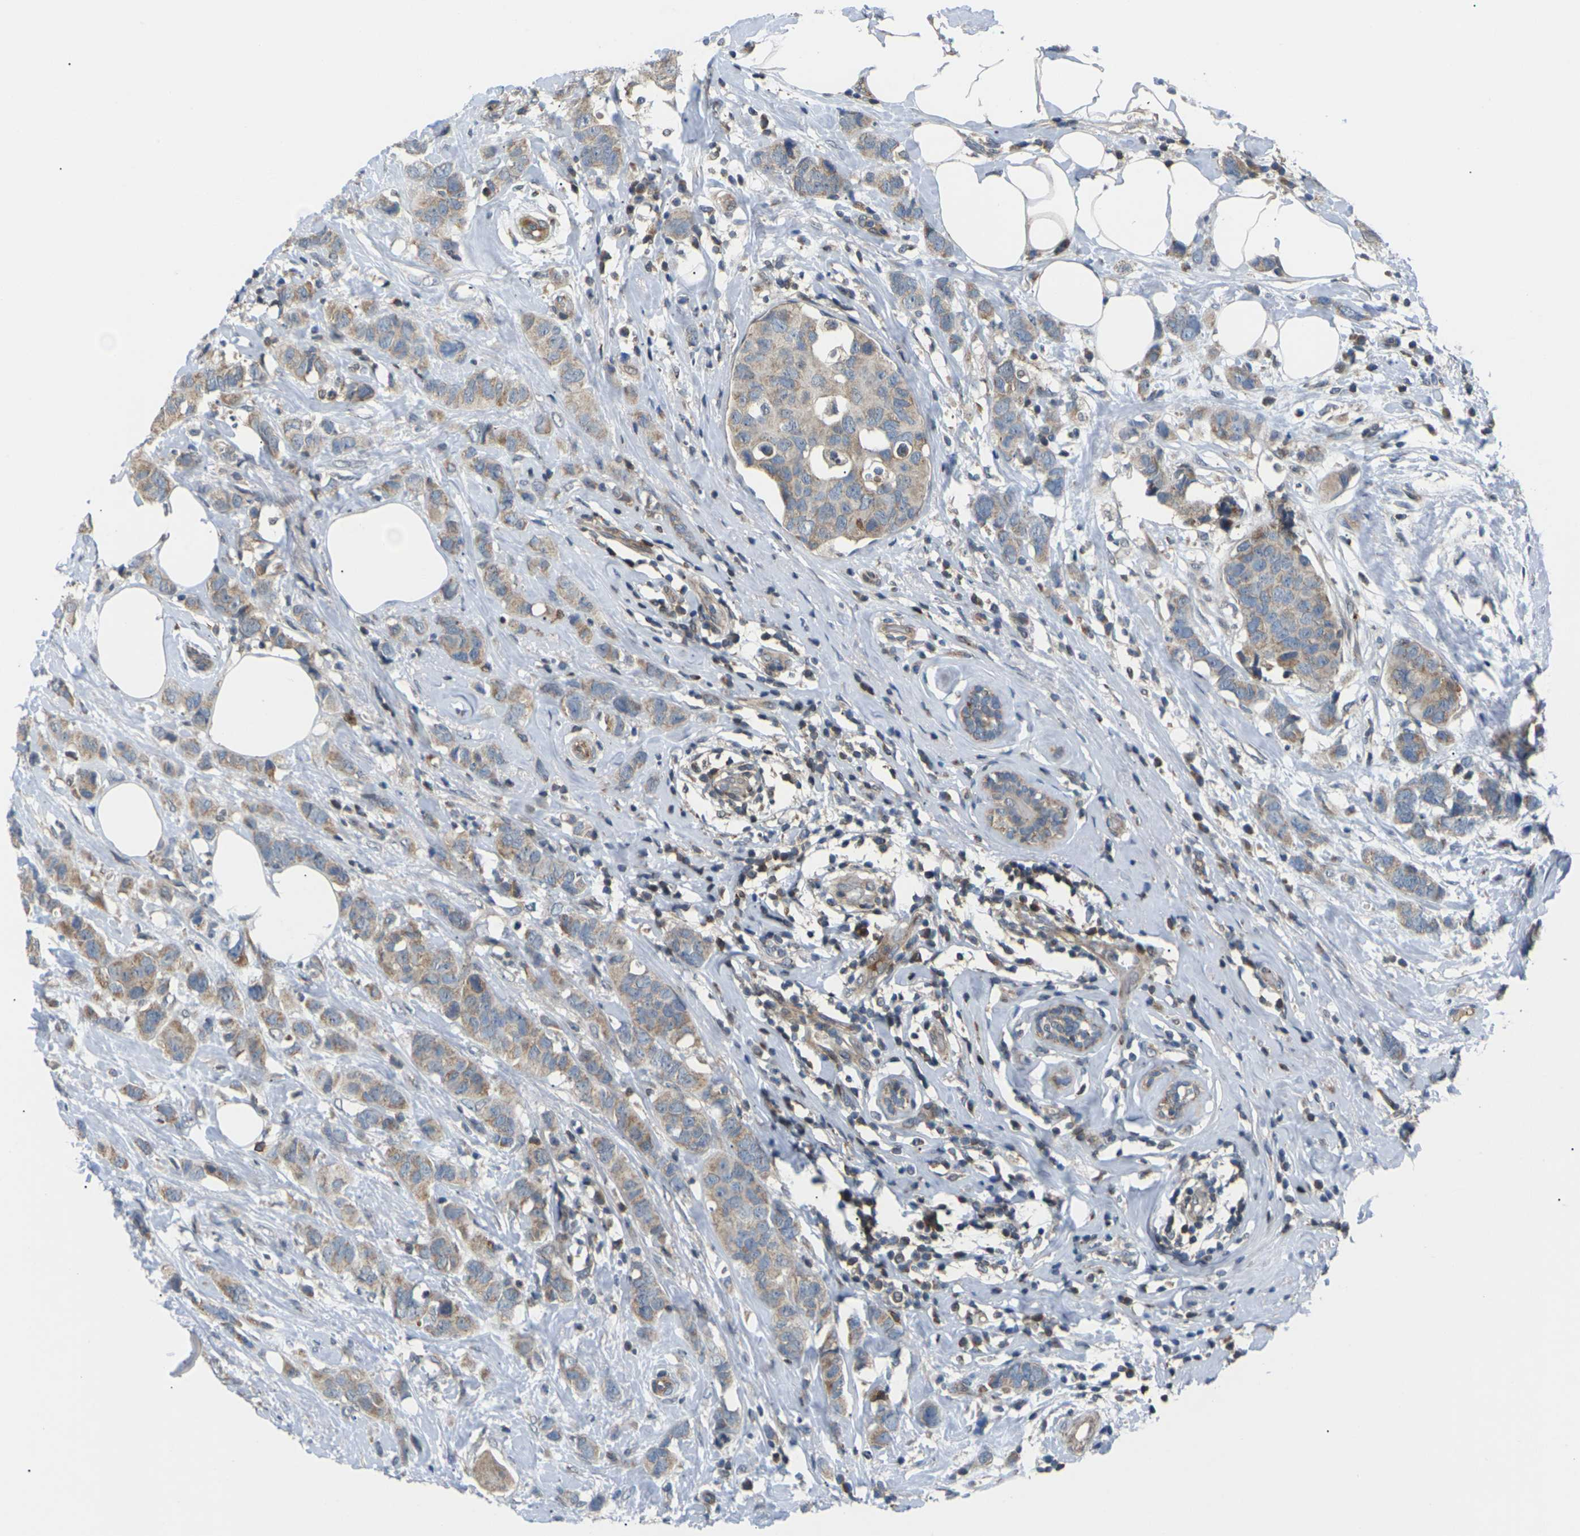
{"staining": {"intensity": "weak", "quantity": ">75%", "location": "cytoplasmic/membranous"}, "tissue": "breast cancer", "cell_type": "Tumor cells", "image_type": "cancer", "snomed": [{"axis": "morphology", "description": "Normal tissue, NOS"}, {"axis": "morphology", "description": "Duct carcinoma"}, {"axis": "topography", "description": "Breast"}], "caption": "Breast cancer (invasive ductal carcinoma) stained for a protein shows weak cytoplasmic/membranous positivity in tumor cells.", "gene": "RPS6KA3", "patient": {"sex": "female", "age": 50}}